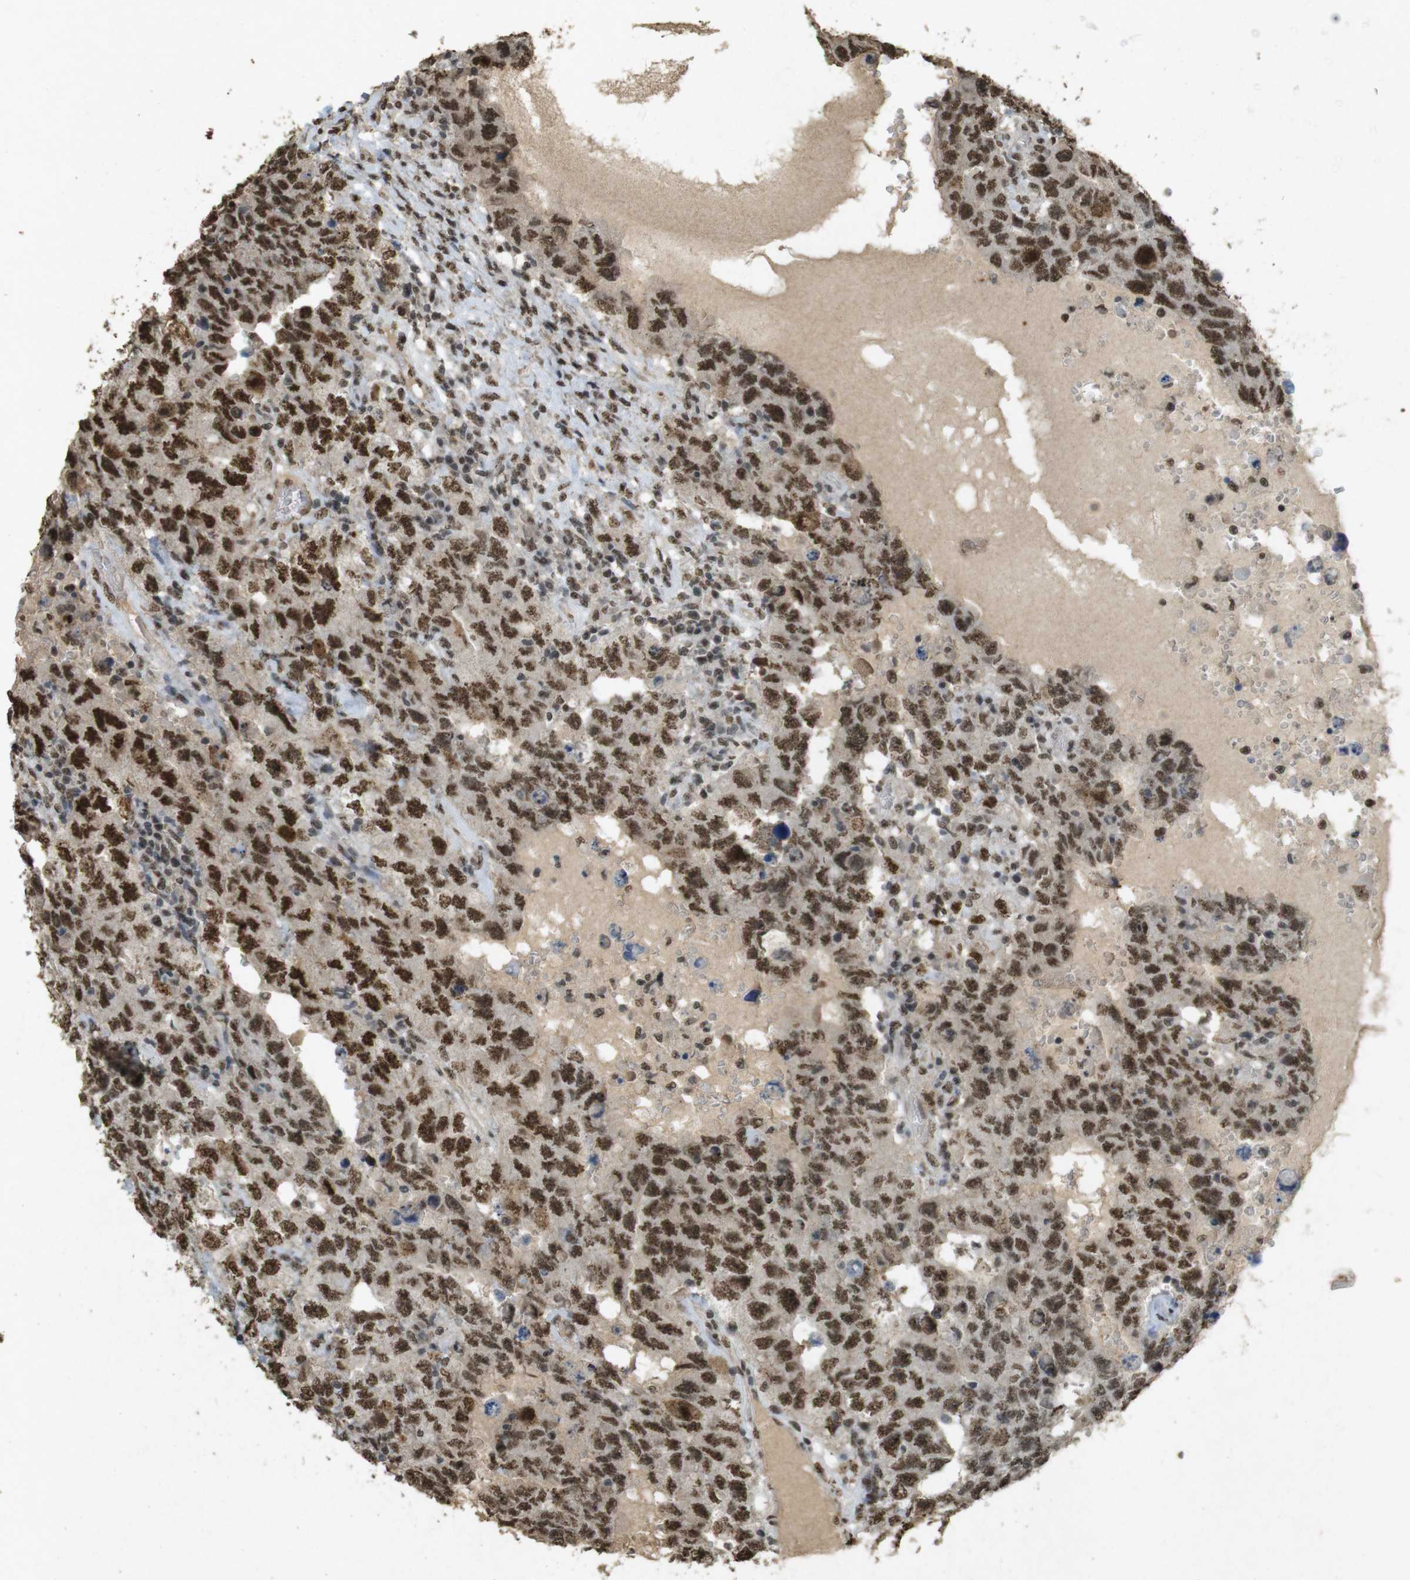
{"staining": {"intensity": "moderate", "quantity": ">75%", "location": "nuclear"}, "tissue": "testis cancer", "cell_type": "Tumor cells", "image_type": "cancer", "snomed": [{"axis": "morphology", "description": "Carcinoma, Embryonal, NOS"}, {"axis": "topography", "description": "Testis"}], "caption": "Immunohistochemical staining of human embryonal carcinoma (testis) demonstrates moderate nuclear protein staining in approximately >75% of tumor cells.", "gene": "GATA4", "patient": {"sex": "male", "age": 26}}